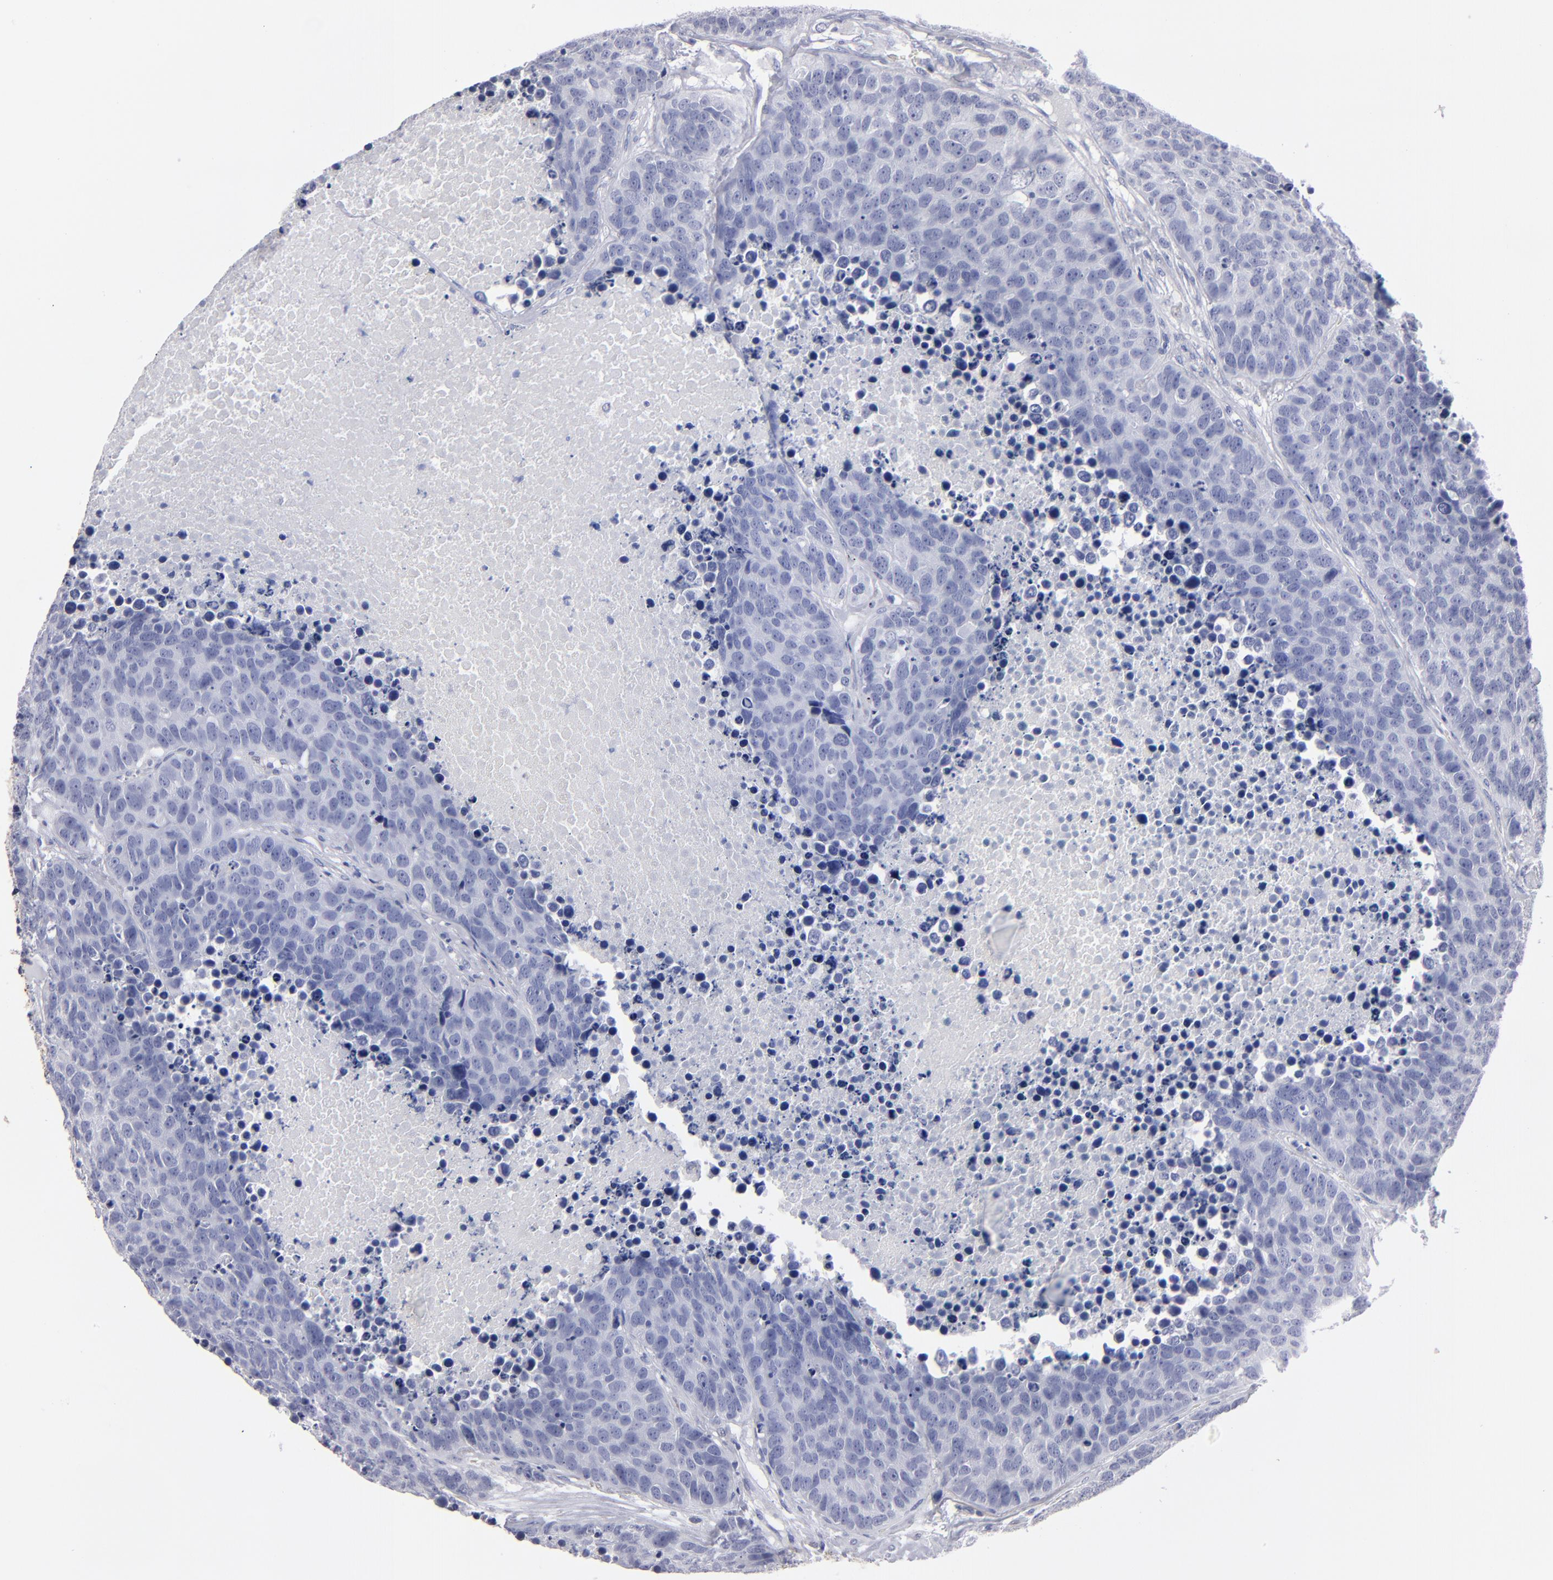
{"staining": {"intensity": "negative", "quantity": "none", "location": "none"}, "tissue": "carcinoid", "cell_type": "Tumor cells", "image_type": "cancer", "snomed": [{"axis": "morphology", "description": "Carcinoid, malignant, NOS"}, {"axis": "topography", "description": "Lung"}], "caption": "This is an immunohistochemistry image of carcinoid (malignant). There is no positivity in tumor cells.", "gene": "FABP4", "patient": {"sex": "male", "age": 60}}